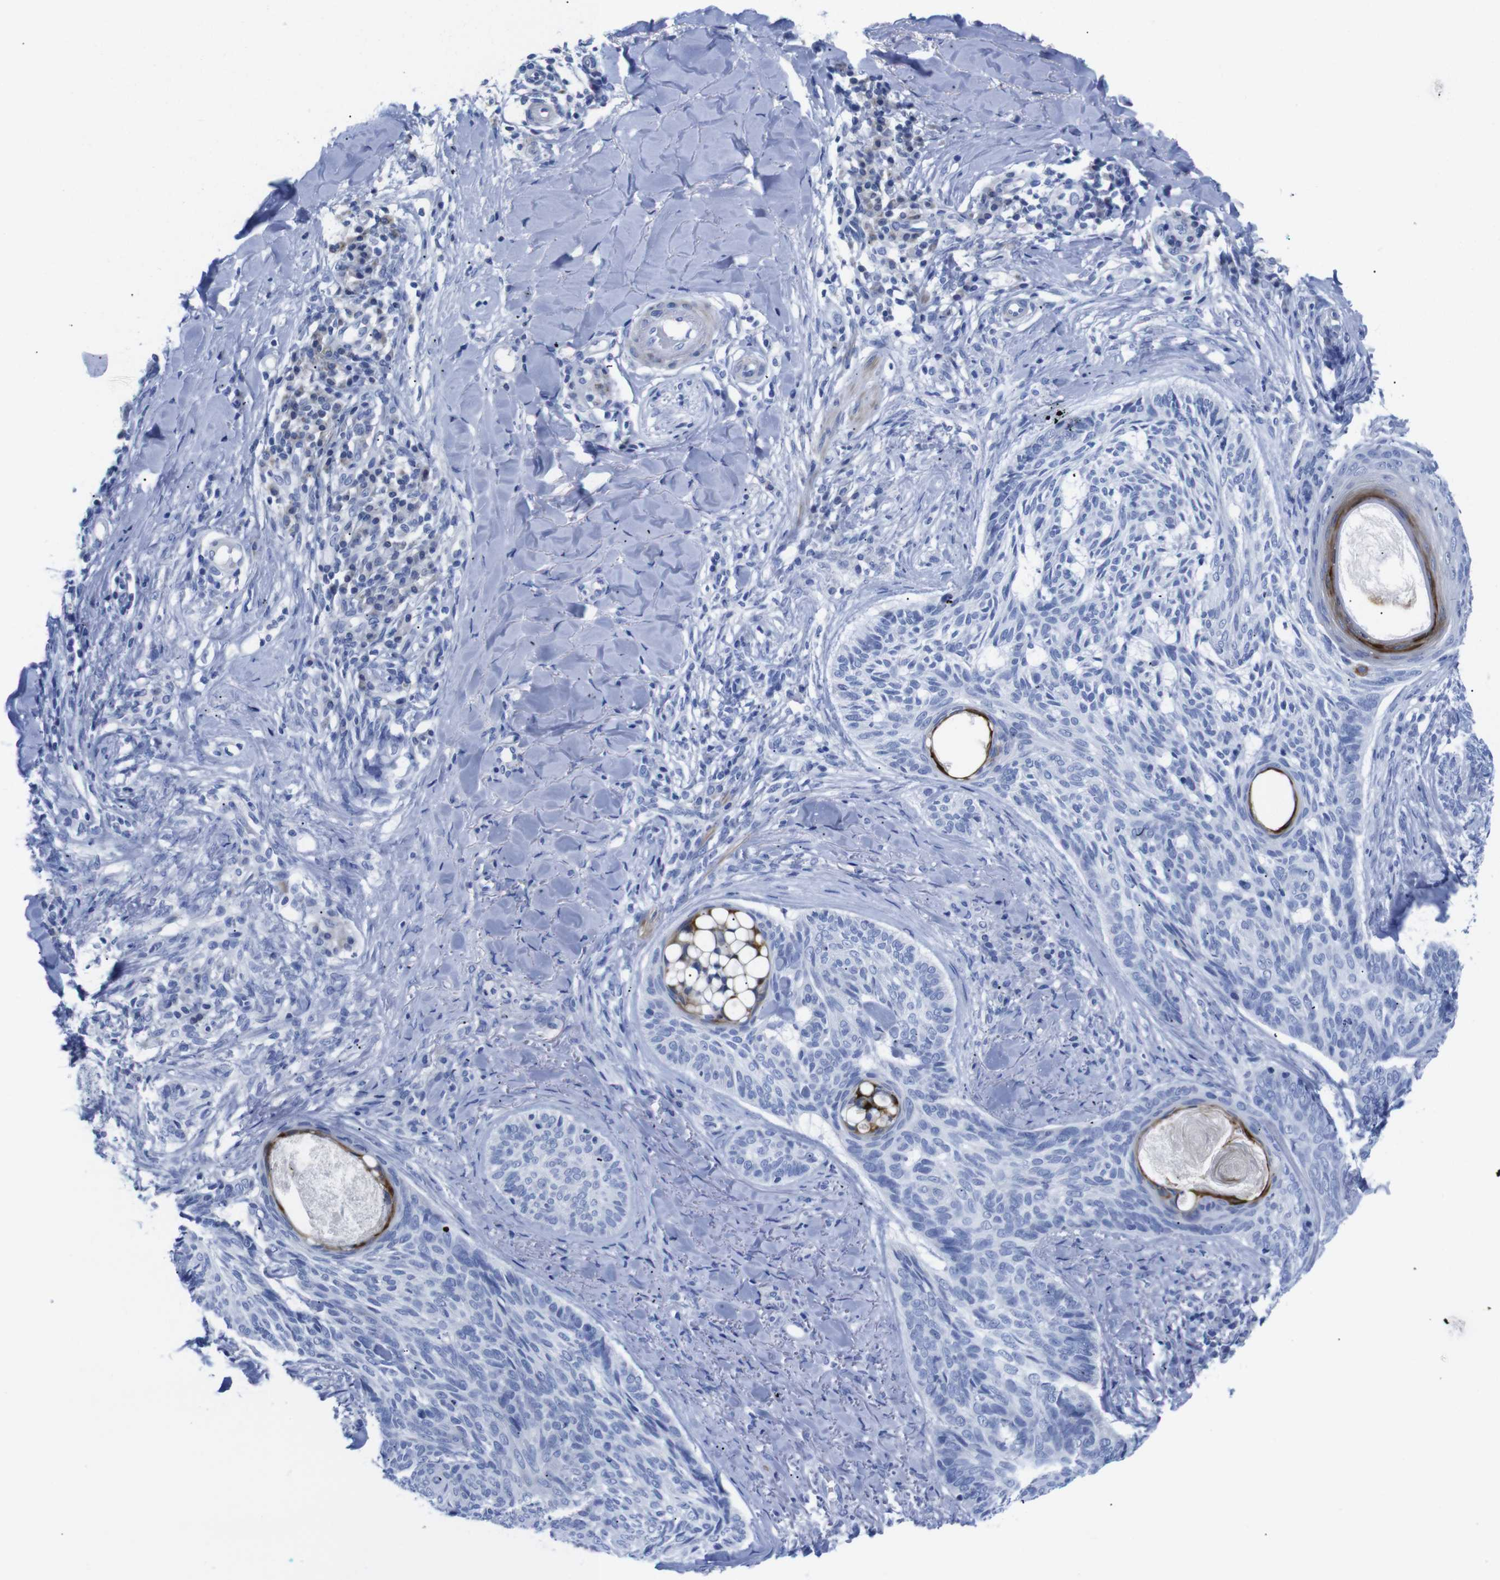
{"staining": {"intensity": "negative", "quantity": "none", "location": "none"}, "tissue": "skin cancer", "cell_type": "Tumor cells", "image_type": "cancer", "snomed": [{"axis": "morphology", "description": "Basal cell carcinoma"}, {"axis": "topography", "description": "Skin"}], "caption": "Immunohistochemical staining of human skin basal cell carcinoma displays no significant staining in tumor cells.", "gene": "LRRC55", "patient": {"sex": "male", "age": 43}}